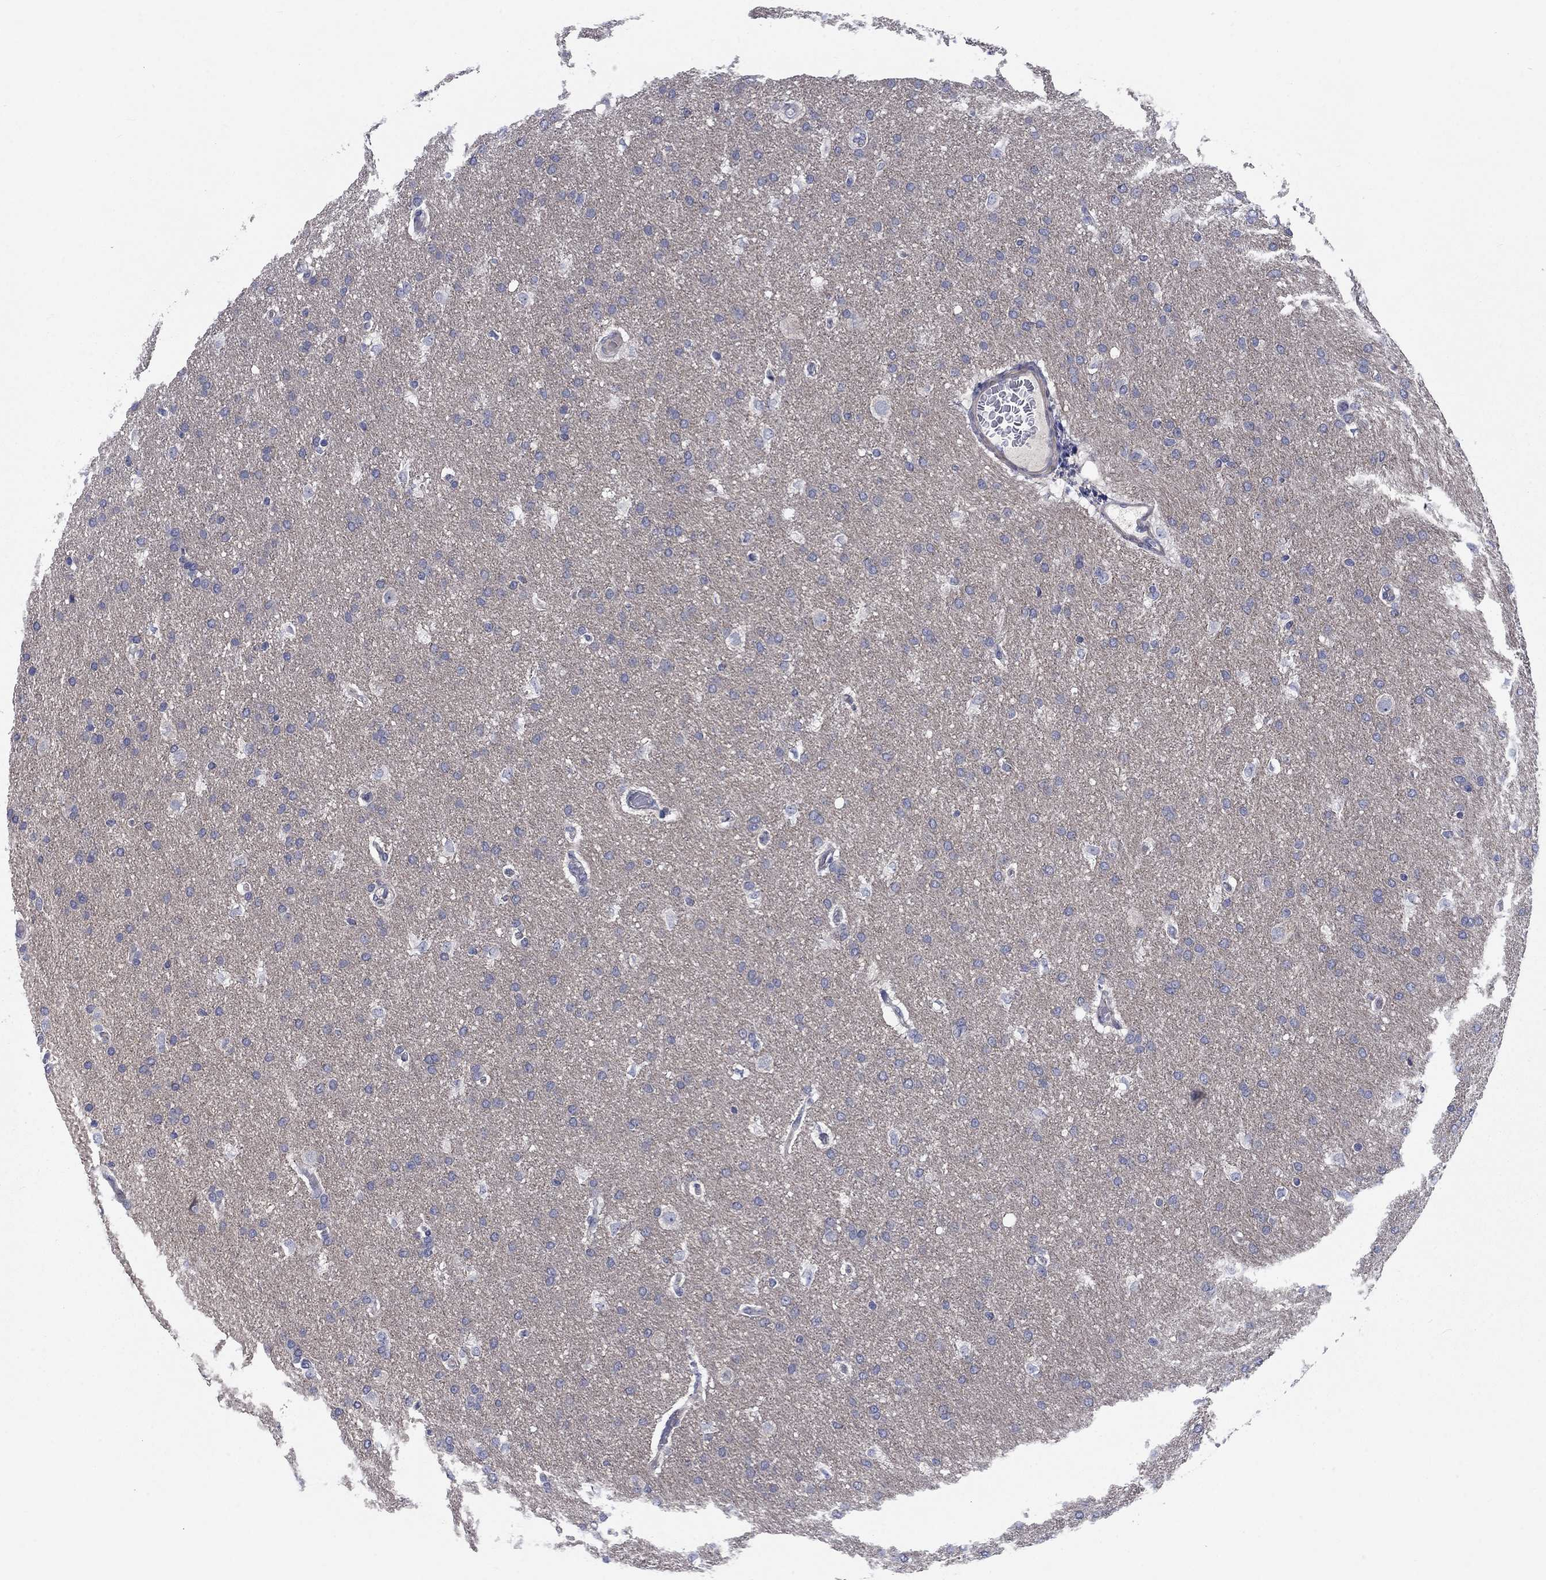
{"staining": {"intensity": "negative", "quantity": "none", "location": "none"}, "tissue": "glioma", "cell_type": "Tumor cells", "image_type": "cancer", "snomed": [{"axis": "morphology", "description": "Glioma, malignant, Low grade"}, {"axis": "topography", "description": "Brain"}], "caption": "IHC of glioma reveals no expression in tumor cells.", "gene": "KIF15", "patient": {"sex": "female", "age": 37}}